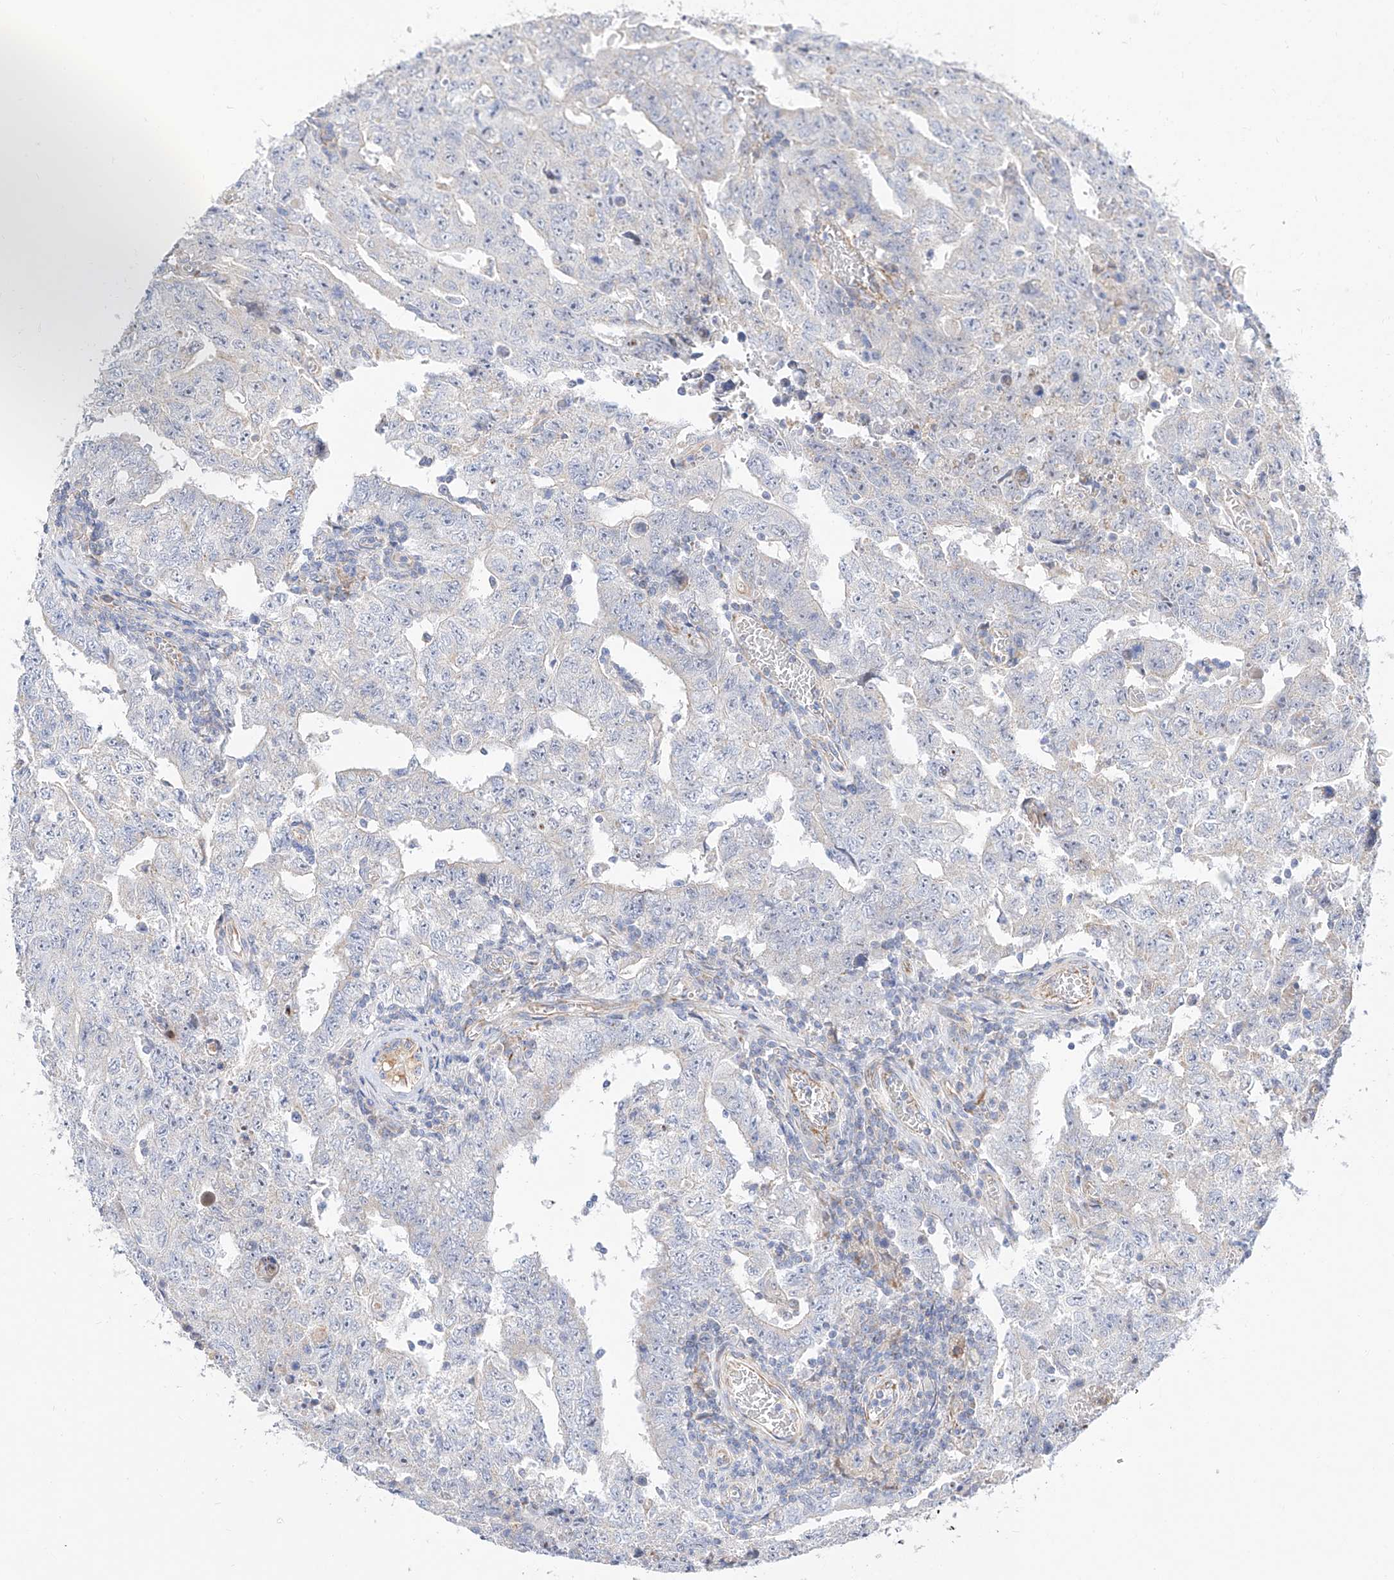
{"staining": {"intensity": "negative", "quantity": "none", "location": "none"}, "tissue": "testis cancer", "cell_type": "Tumor cells", "image_type": "cancer", "snomed": [{"axis": "morphology", "description": "Carcinoma, Embryonal, NOS"}, {"axis": "topography", "description": "Testis"}], "caption": "Photomicrograph shows no significant protein expression in tumor cells of embryonal carcinoma (testis). The staining is performed using DAB brown chromogen with nuclei counter-stained in using hematoxylin.", "gene": "CST9", "patient": {"sex": "male", "age": 26}}